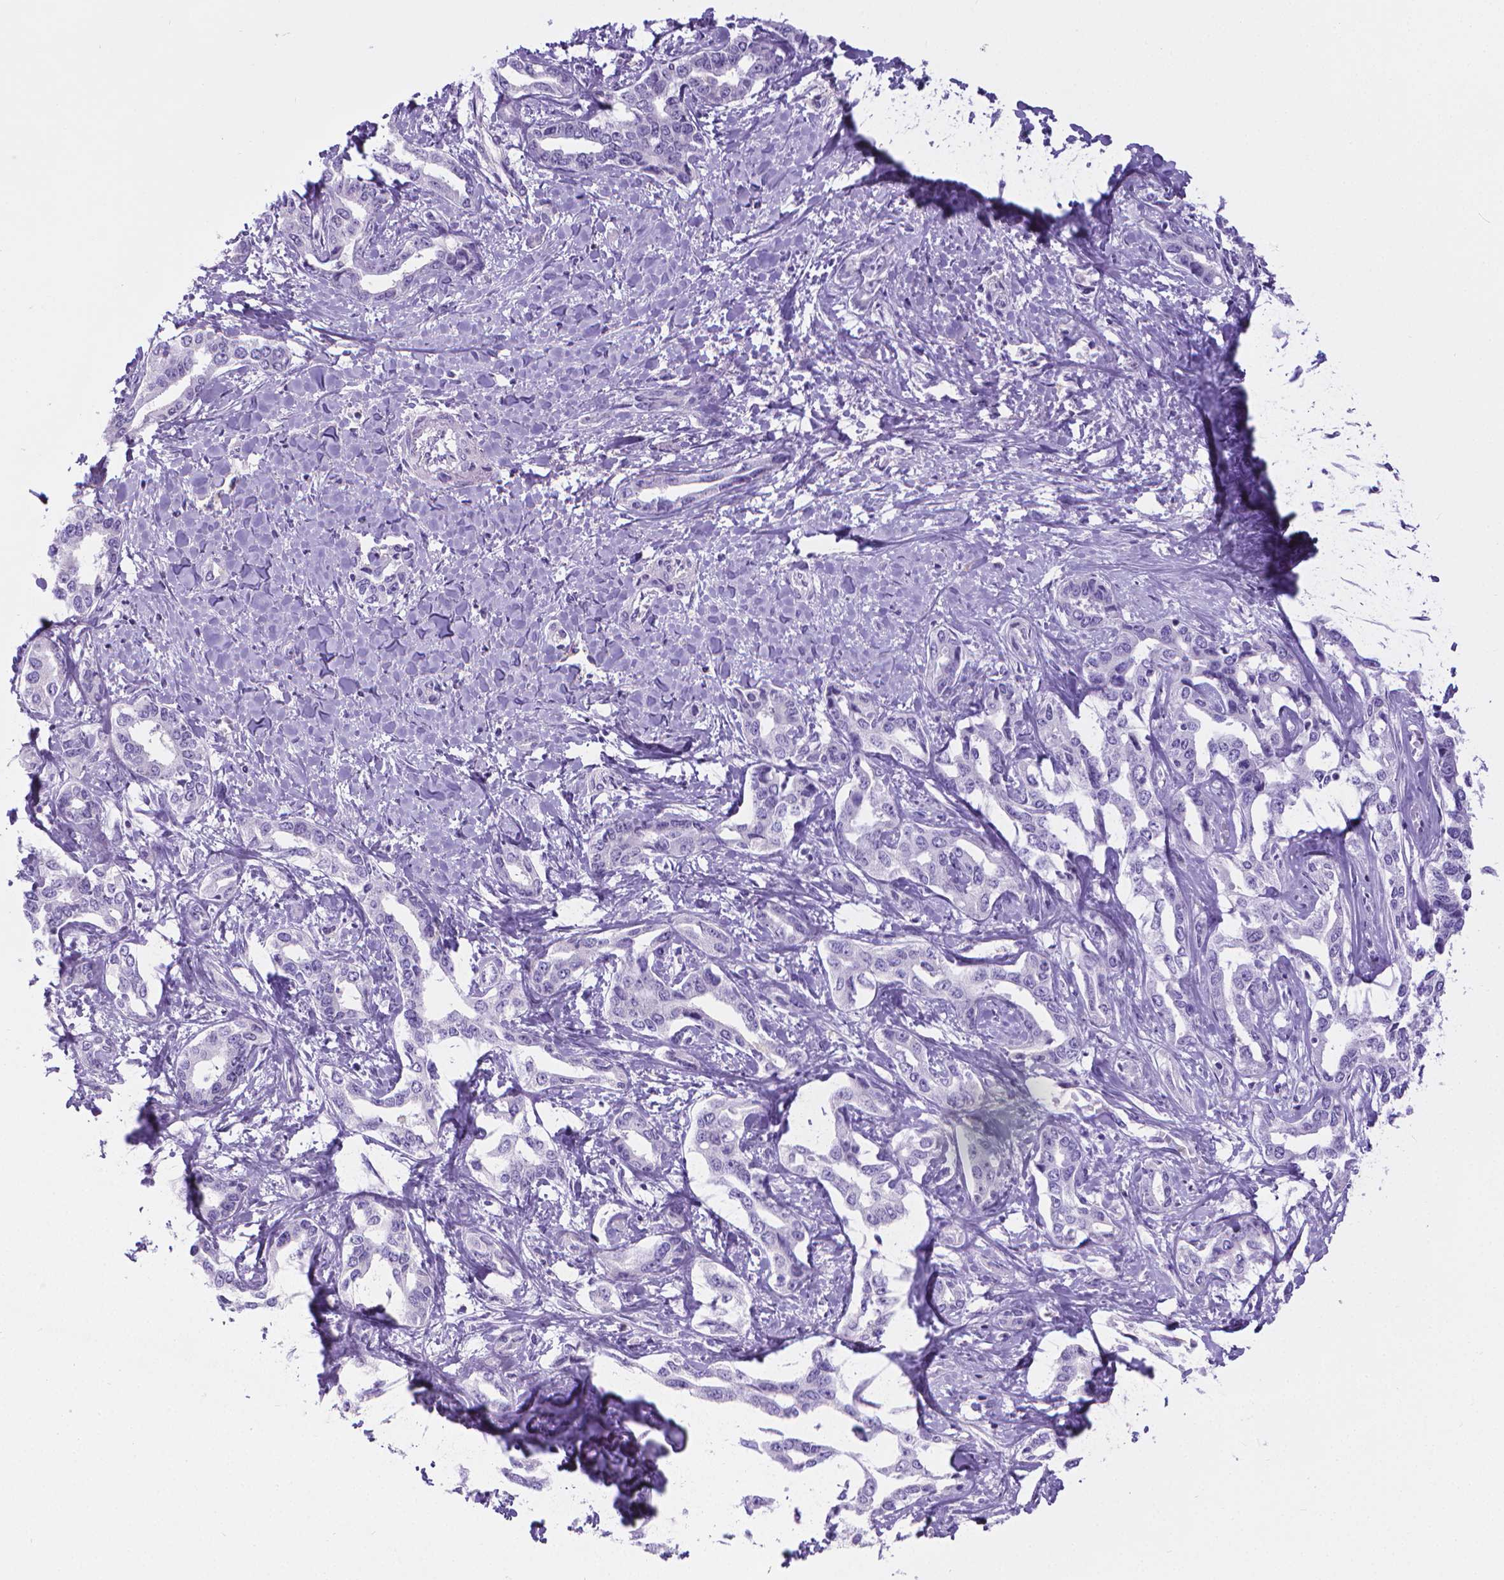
{"staining": {"intensity": "negative", "quantity": "none", "location": "none"}, "tissue": "liver cancer", "cell_type": "Tumor cells", "image_type": "cancer", "snomed": [{"axis": "morphology", "description": "Cholangiocarcinoma"}, {"axis": "topography", "description": "Liver"}], "caption": "Human liver cancer (cholangiocarcinoma) stained for a protein using immunohistochemistry demonstrates no expression in tumor cells.", "gene": "SPAG6", "patient": {"sex": "male", "age": 59}}